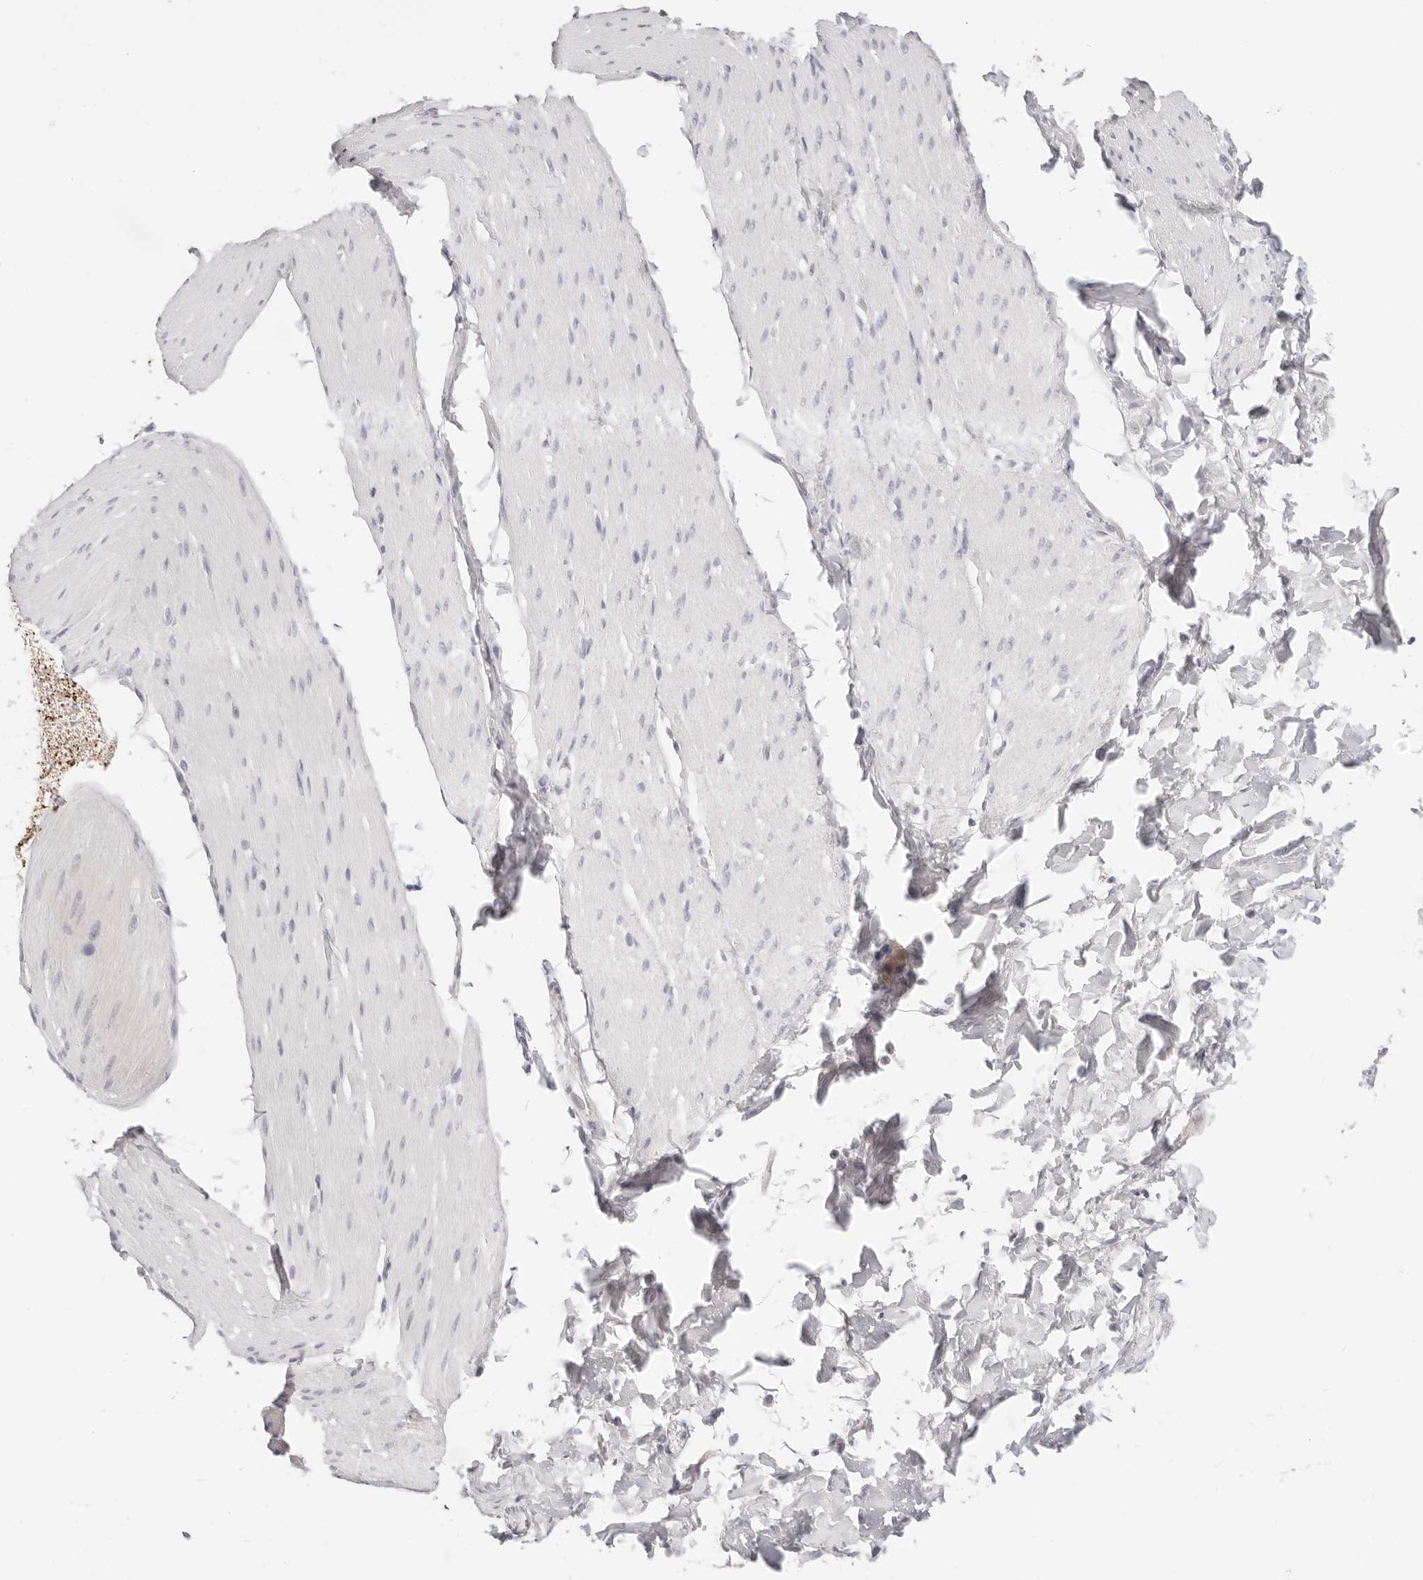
{"staining": {"intensity": "negative", "quantity": "none", "location": "none"}, "tissue": "smooth muscle", "cell_type": "Smooth muscle cells", "image_type": "normal", "snomed": [{"axis": "morphology", "description": "Normal tissue, NOS"}, {"axis": "topography", "description": "Smooth muscle"}, {"axis": "topography", "description": "Small intestine"}], "caption": "Protein analysis of normal smooth muscle demonstrates no significant expression in smooth muscle cells. (Stains: DAB immunohistochemistry with hematoxylin counter stain, Microscopy: brightfield microscopy at high magnification).", "gene": "ASCL1", "patient": {"sex": "female", "age": 84}}